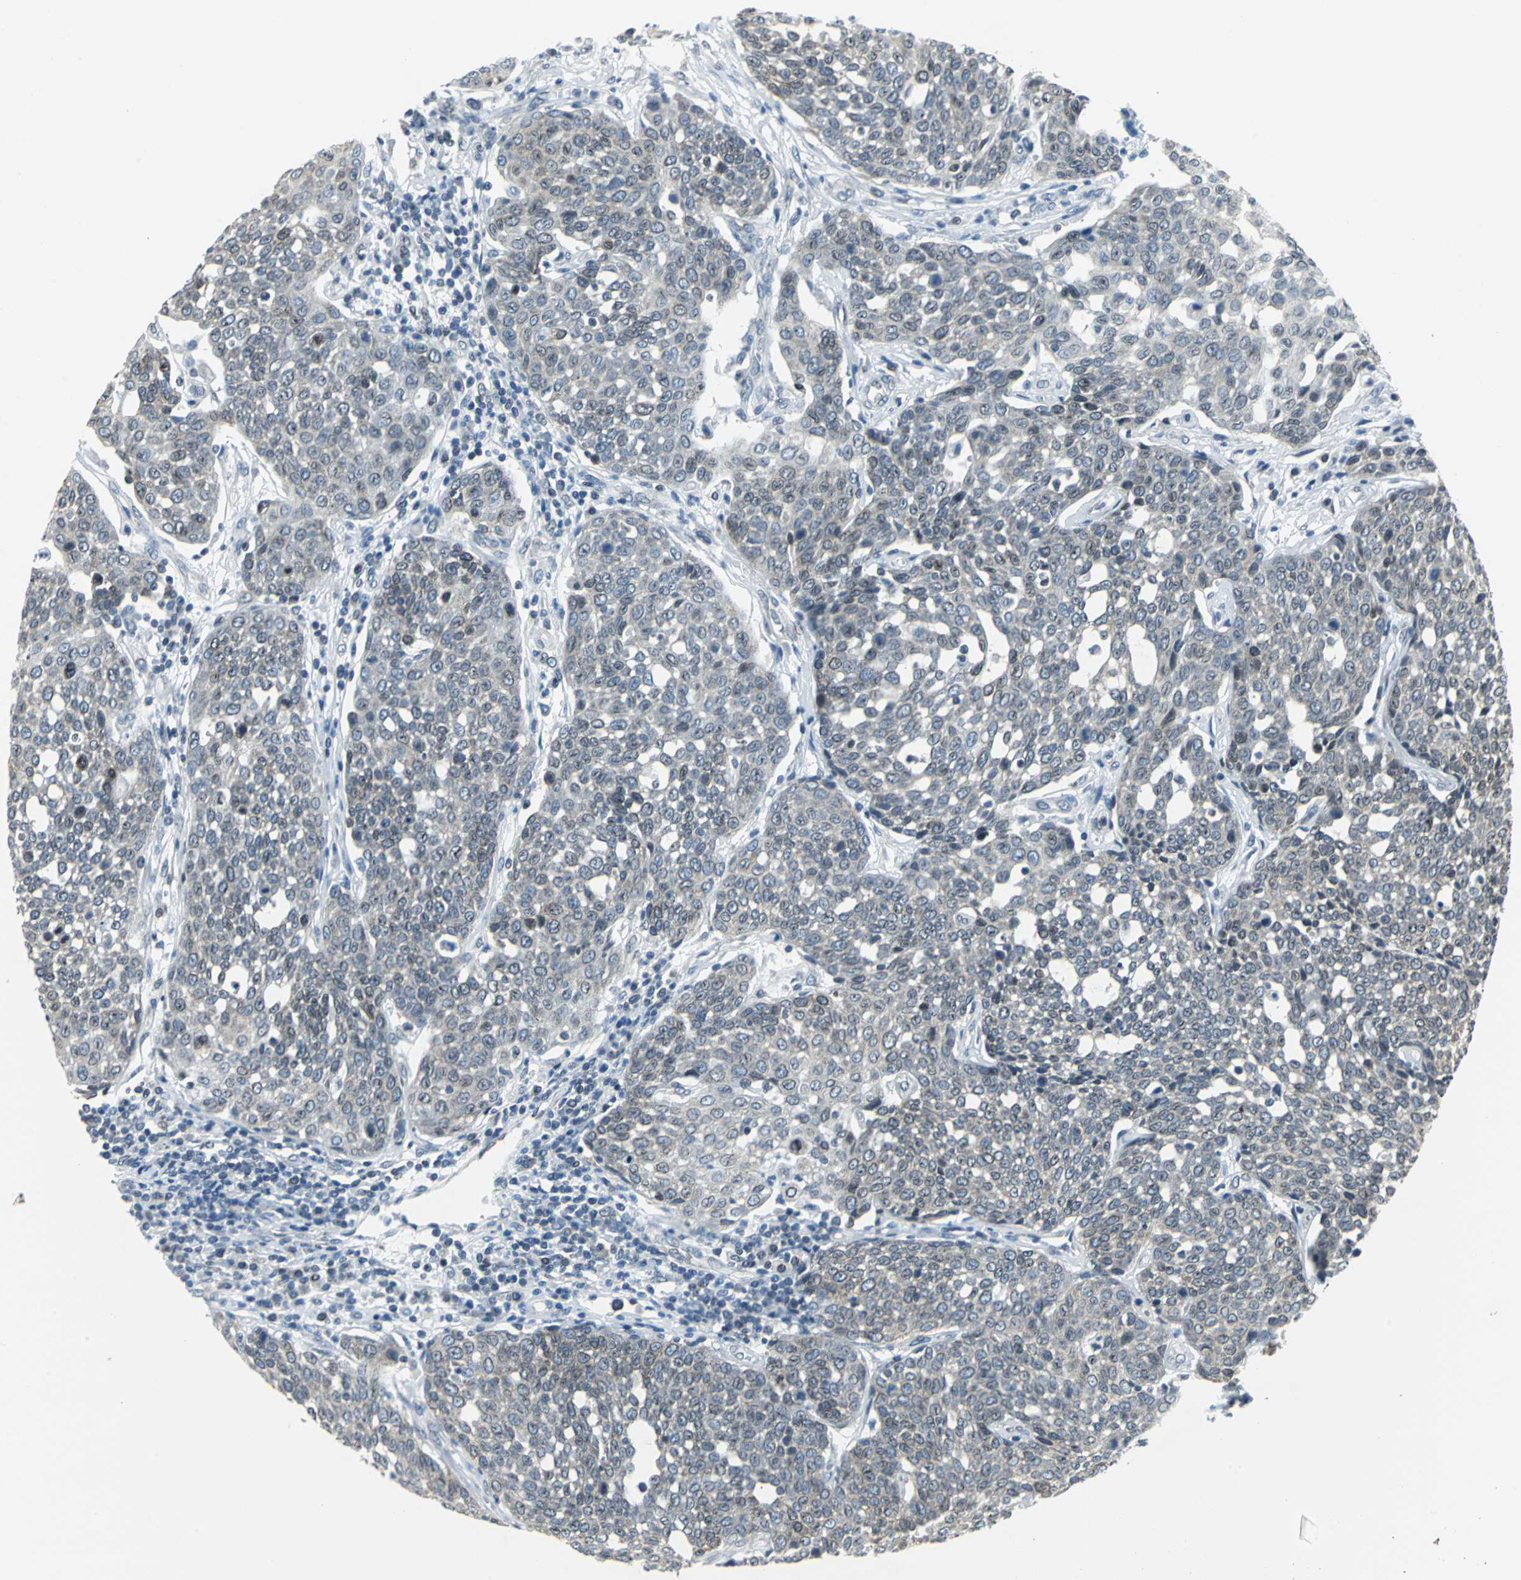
{"staining": {"intensity": "weak", "quantity": ">75%", "location": "nuclear"}, "tissue": "cervical cancer", "cell_type": "Tumor cells", "image_type": "cancer", "snomed": [{"axis": "morphology", "description": "Squamous cell carcinoma, NOS"}, {"axis": "topography", "description": "Cervix"}], "caption": "High-power microscopy captured an IHC histopathology image of cervical cancer (squamous cell carcinoma), revealing weak nuclear positivity in about >75% of tumor cells.", "gene": "SNUPN", "patient": {"sex": "female", "age": 34}}